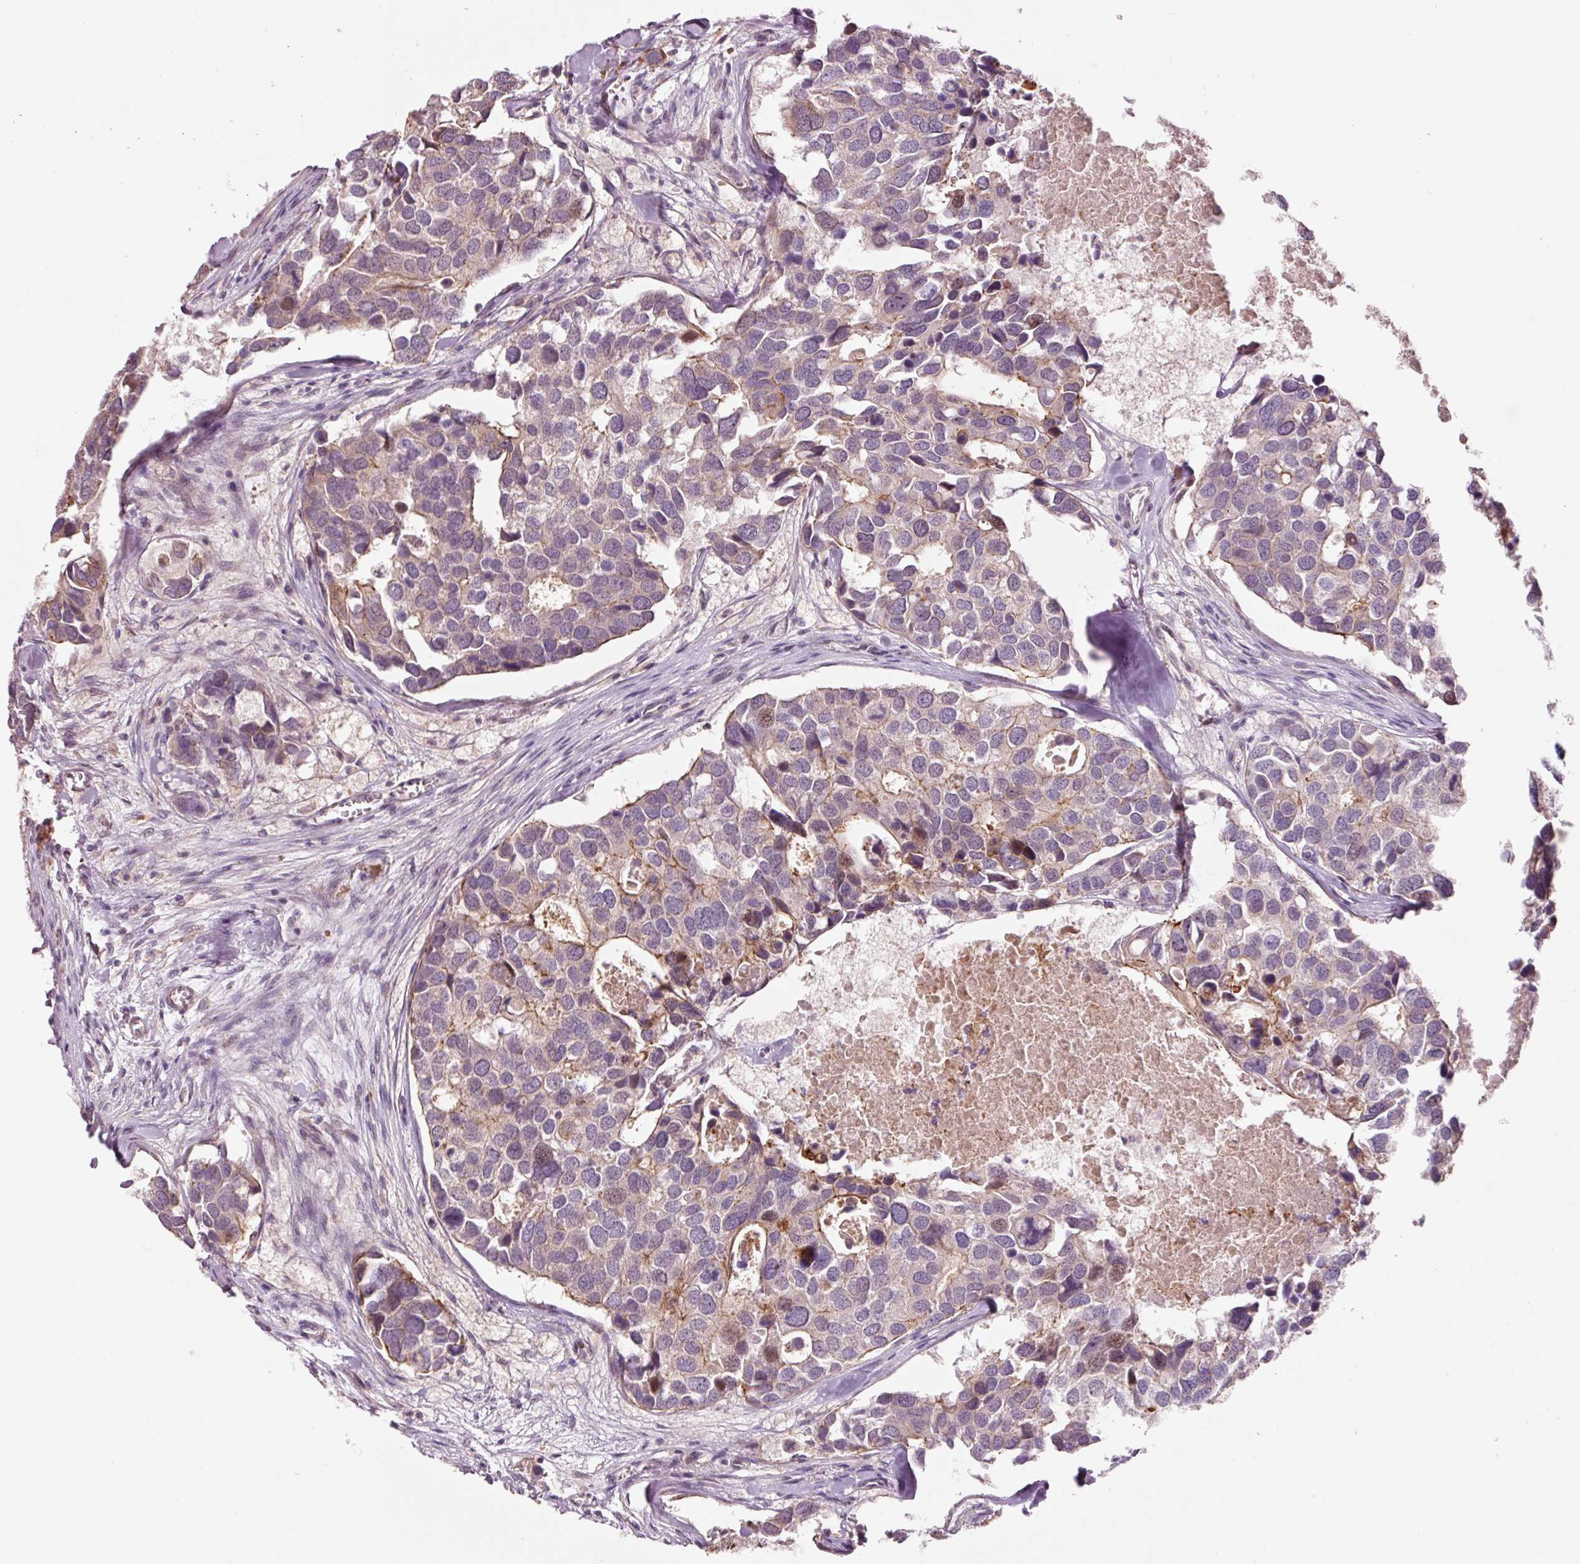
{"staining": {"intensity": "weak", "quantity": "<25%", "location": "cytoplasmic/membranous,nuclear"}, "tissue": "breast cancer", "cell_type": "Tumor cells", "image_type": "cancer", "snomed": [{"axis": "morphology", "description": "Duct carcinoma"}, {"axis": "topography", "description": "Breast"}], "caption": "Protein analysis of breast cancer shows no significant staining in tumor cells.", "gene": "DAPP1", "patient": {"sex": "female", "age": 83}}